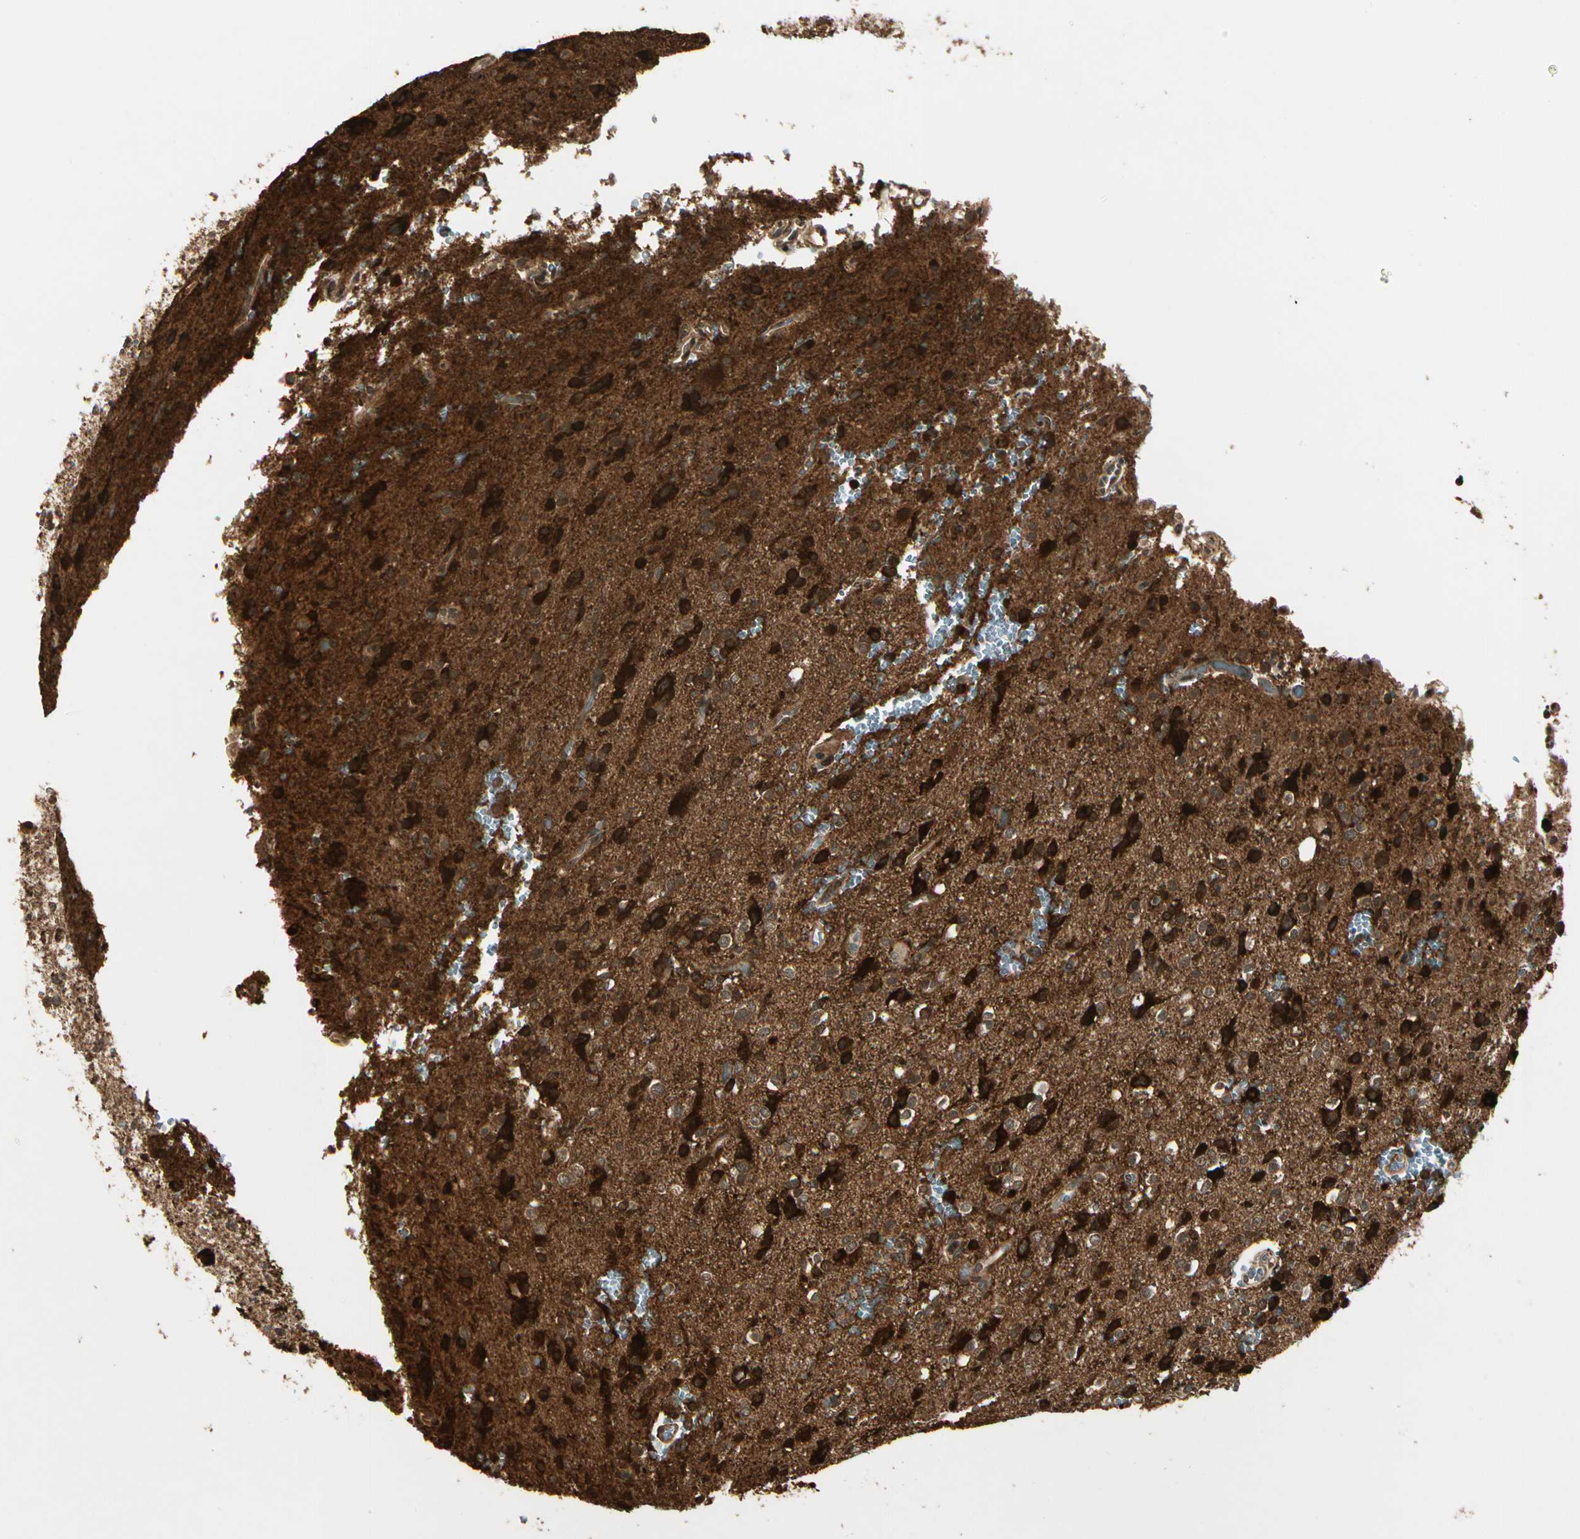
{"staining": {"intensity": "strong", "quantity": ">75%", "location": "cytoplasmic/membranous"}, "tissue": "glioma", "cell_type": "Tumor cells", "image_type": "cancer", "snomed": [{"axis": "morphology", "description": "Glioma, malignant, High grade"}, {"axis": "topography", "description": "Brain"}], "caption": "IHC (DAB (3,3'-diaminobenzidine)) staining of human glioma displays strong cytoplasmic/membranous protein staining in about >75% of tumor cells.", "gene": "GLUL", "patient": {"sex": "male", "age": 47}}